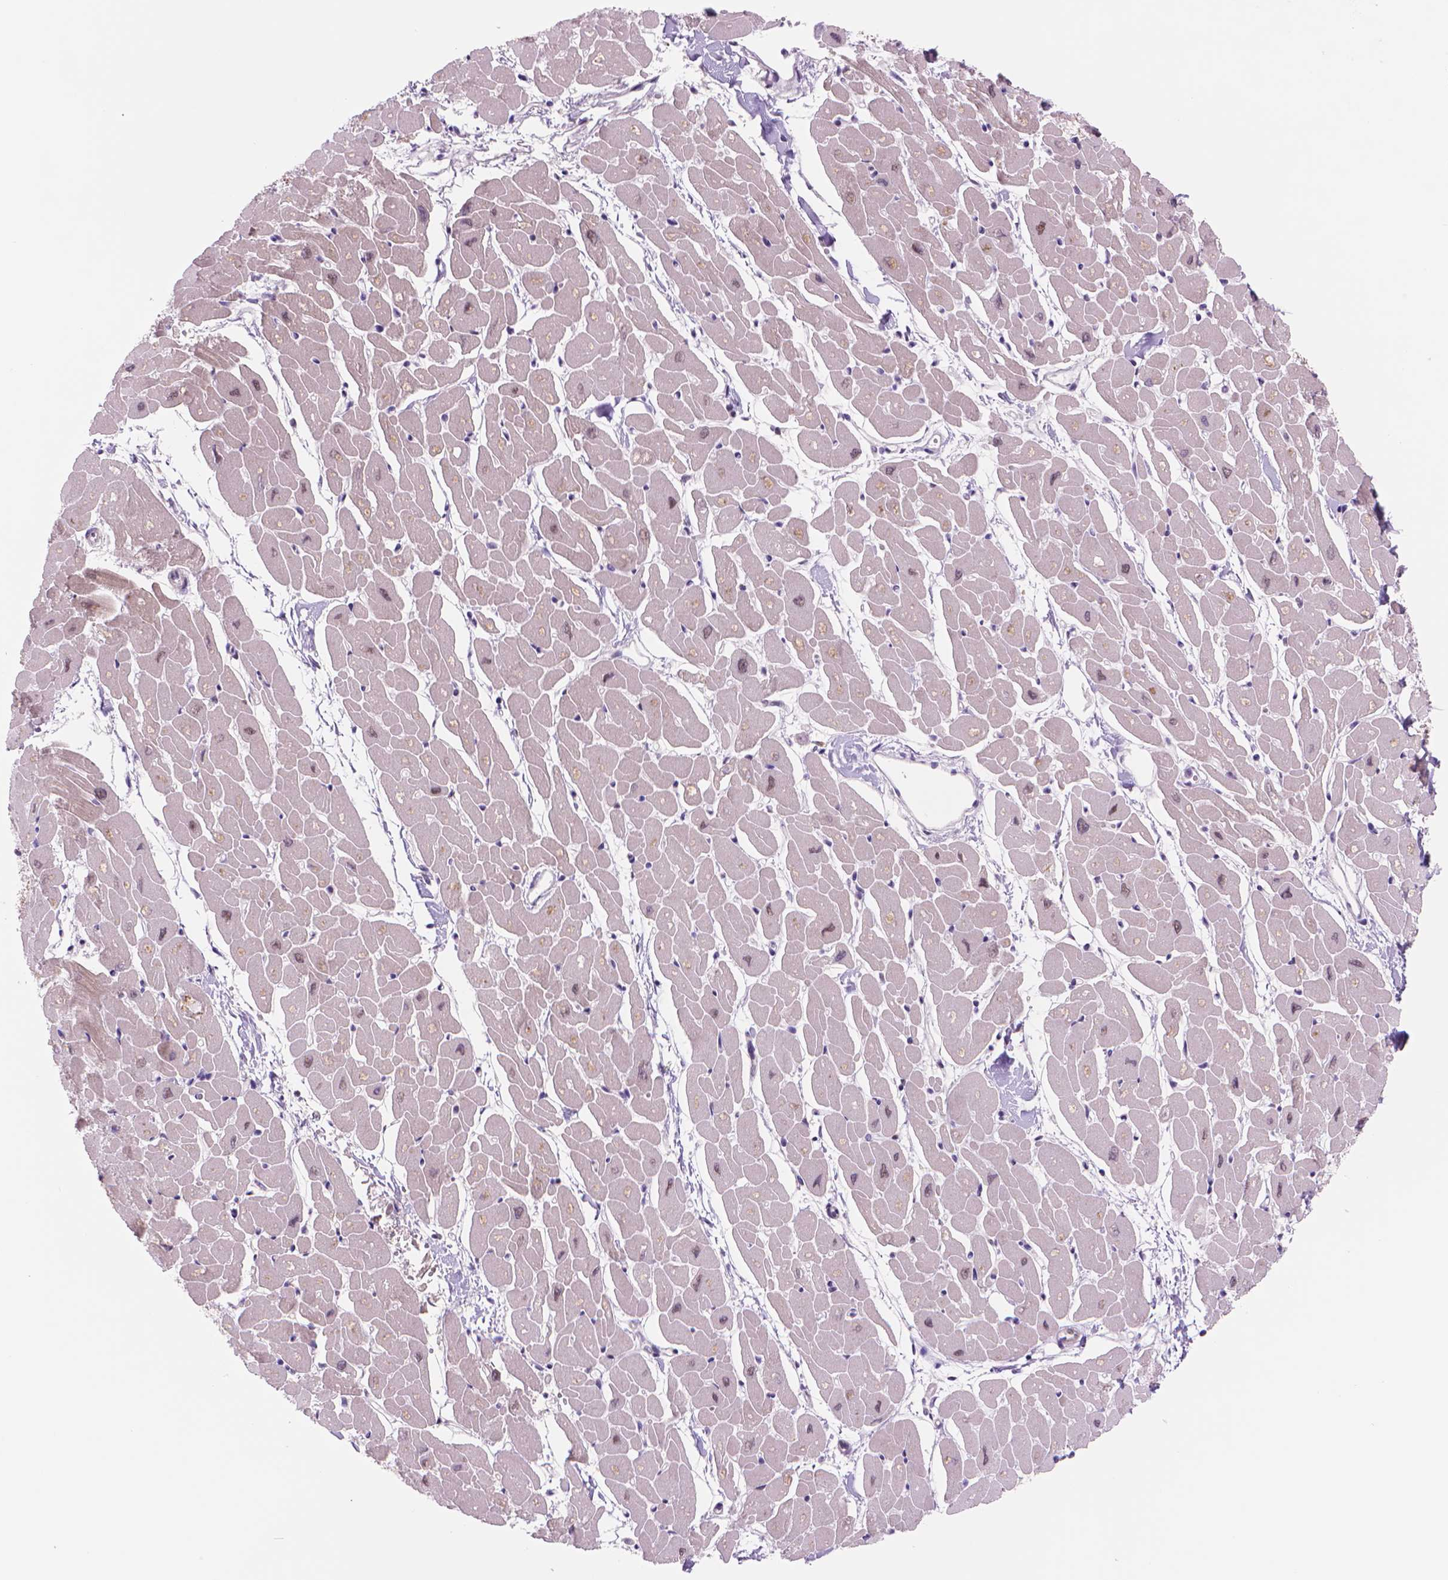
{"staining": {"intensity": "moderate", "quantity": "25%-75%", "location": "cytoplasmic/membranous,nuclear"}, "tissue": "heart muscle", "cell_type": "Cardiomyocytes", "image_type": "normal", "snomed": [{"axis": "morphology", "description": "Normal tissue, NOS"}, {"axis": "topography", "description": "Heart"}], "caption": "High-magnification brightfield microscopy of normal heart muscle stained with DAB (brown) and counterstained with hematoxylin (blue). cardiomyocytes exhibit moderate cytoplasmic/membranous,nuclear positivity is identified in about25%-75% of cells.", "gene": "POLR3D", "patient": {"sex": "male", "age": 57}}